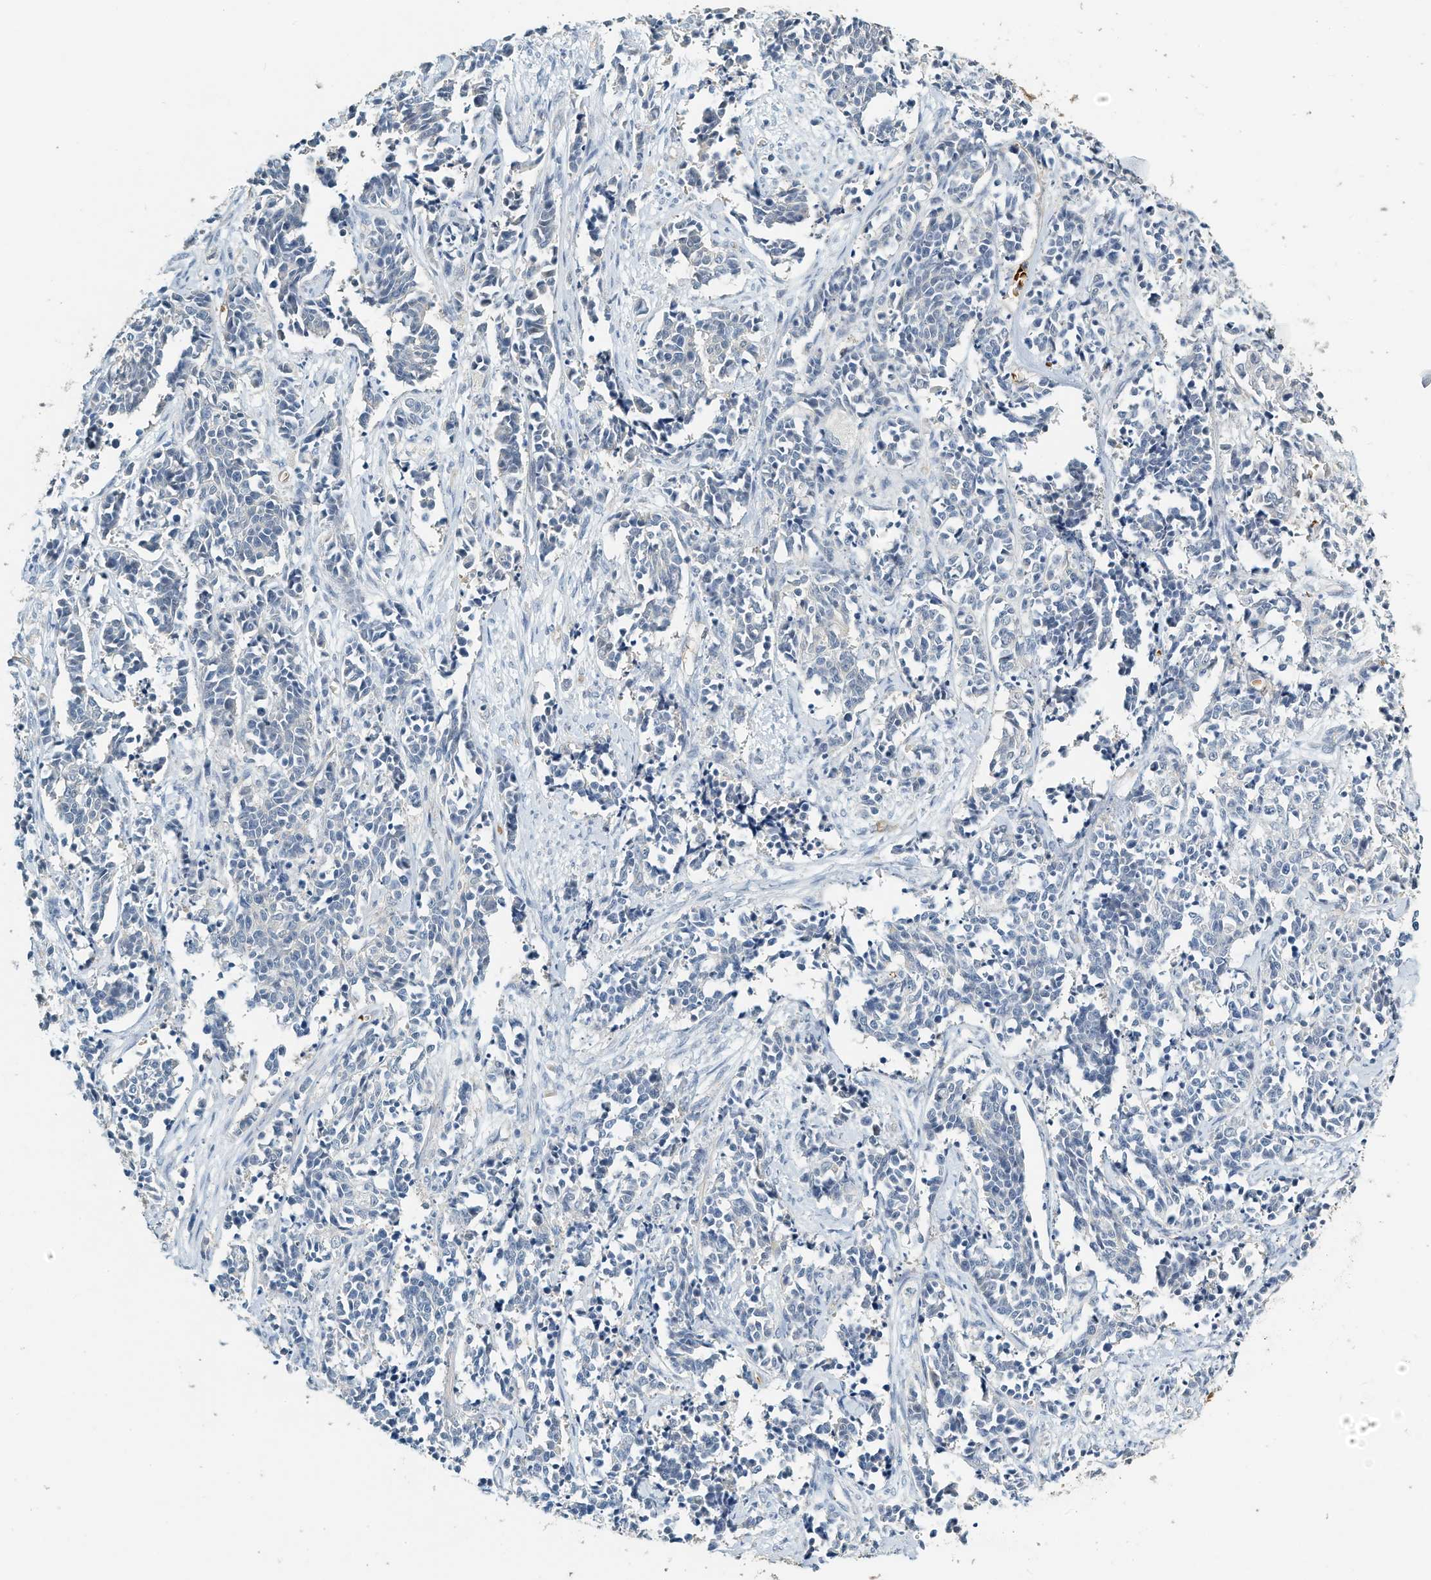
{"staining": {"intensity": "negative", "quantity": "none", "location": "none"}, "tissue": "cervical cancer", "cell_type": "Tumor cells", "image_type": "cancer", "snomed": [{"axis": "morphology", "description": "Normal tissue, NOS"}, {"axis": "morphology", "description": "Squamous cell carcinoma, NOS"}, {"axis": "topography", "description": "Cervix"}], "caption": "This is an immunohistochemistry (IHC) histopathology image of human cervical squamous cell carcinoma. There is no expression in tumor cells.", "gene": "RCAN3", "patient": {"sex": "female", "age": 35}}